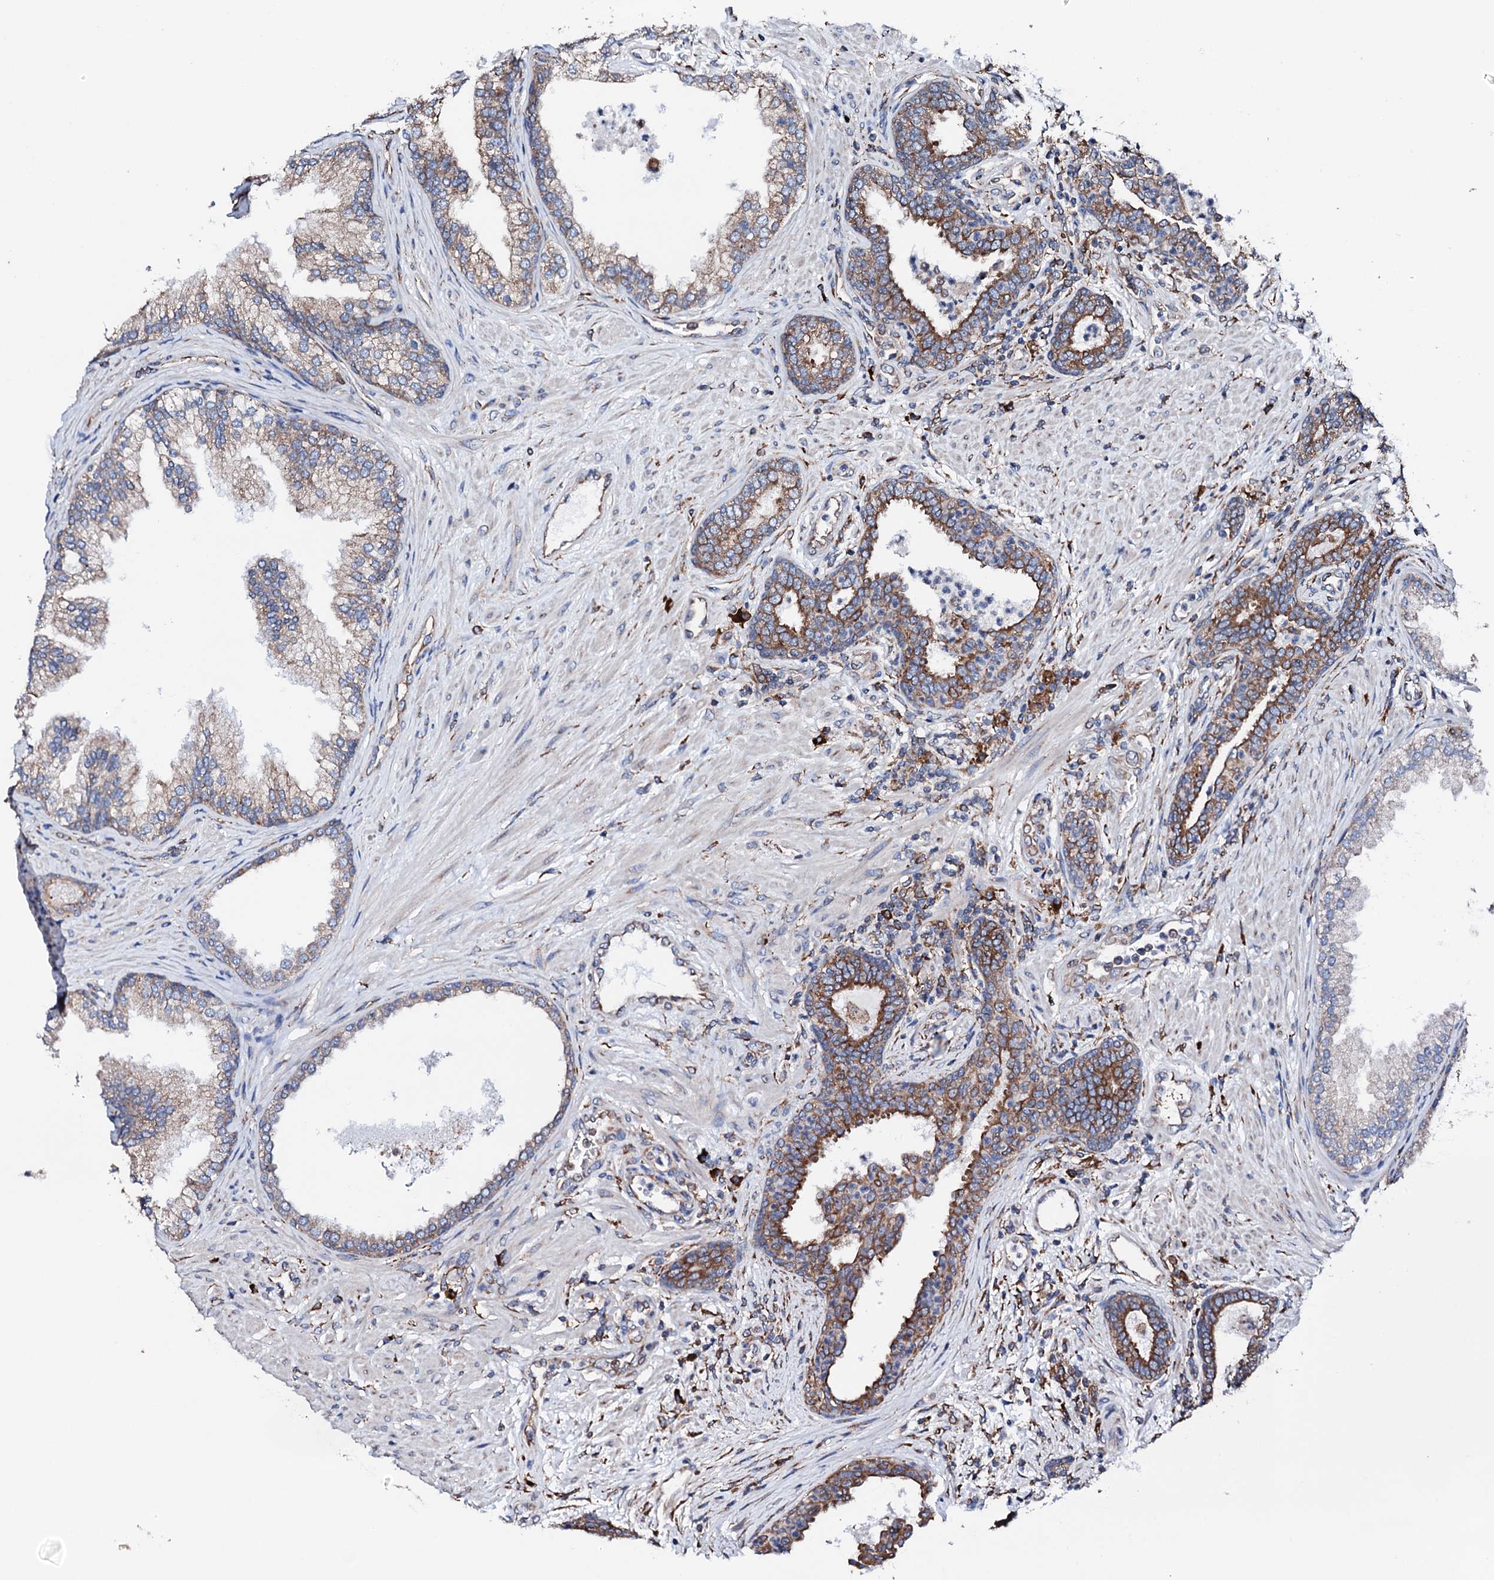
{"staining": {"intensity": "strong", "quantity": ">75%", "location": "cytoplasmic/membranous"}, "tissue": "prostate", "cell_type": "Glandular cells", "image_type": "normal", "snomed": [{"axis": "morphology", "description": "Normal tissue, NOS"}, {"axis": "topography", "description": "Prostate"}], "caption": "Protein staining of unremarkable prostate reveals strong cytoplasmic/membranous expression in about >75% of glandular cells. The staining is performed using DAB brown chromogen to label protein expression. The nuclei are counter-stained blue using hematoxylin.", "gene": "AMDHD1", "patient": {"sex": "male", "age": 76}}